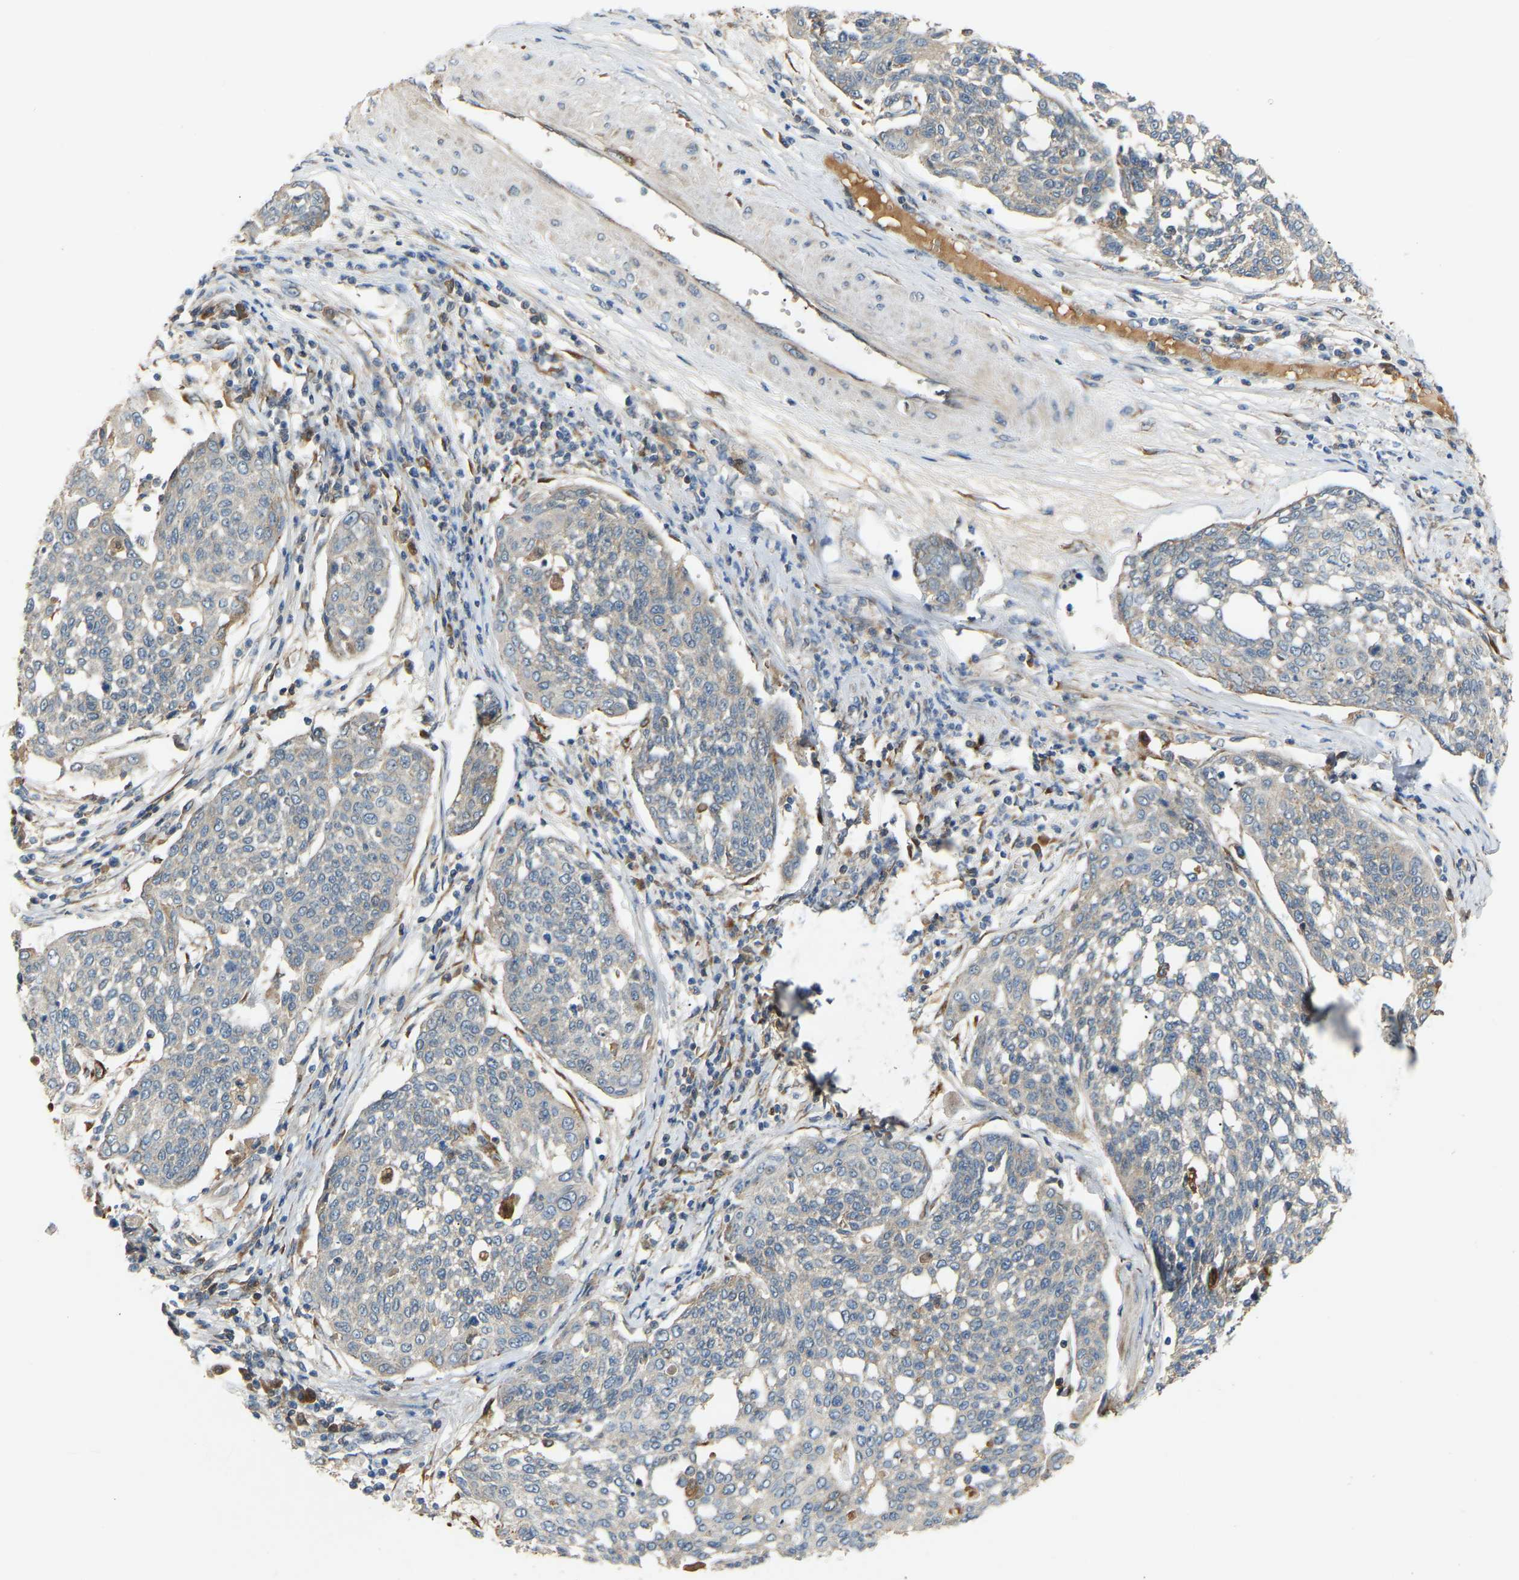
{"staining": {"intensity": "negative", "quantity": "none", "location": "none"}, "tissue": "cervical cancer", "cell_type": "Tumor cells", "image_type": "cancer", "snomed": [{"axis": "morphology", "description": "Squamous cell carcinoma, NOS"}, {"axis": "topography", "description": "Cervix"}], "caption": "The image displays no significant staining in tumor cells of cervical squamous cell carcinoma.", "gene": "PTCD1", "patient": {"sex": "female", "age": 34}}